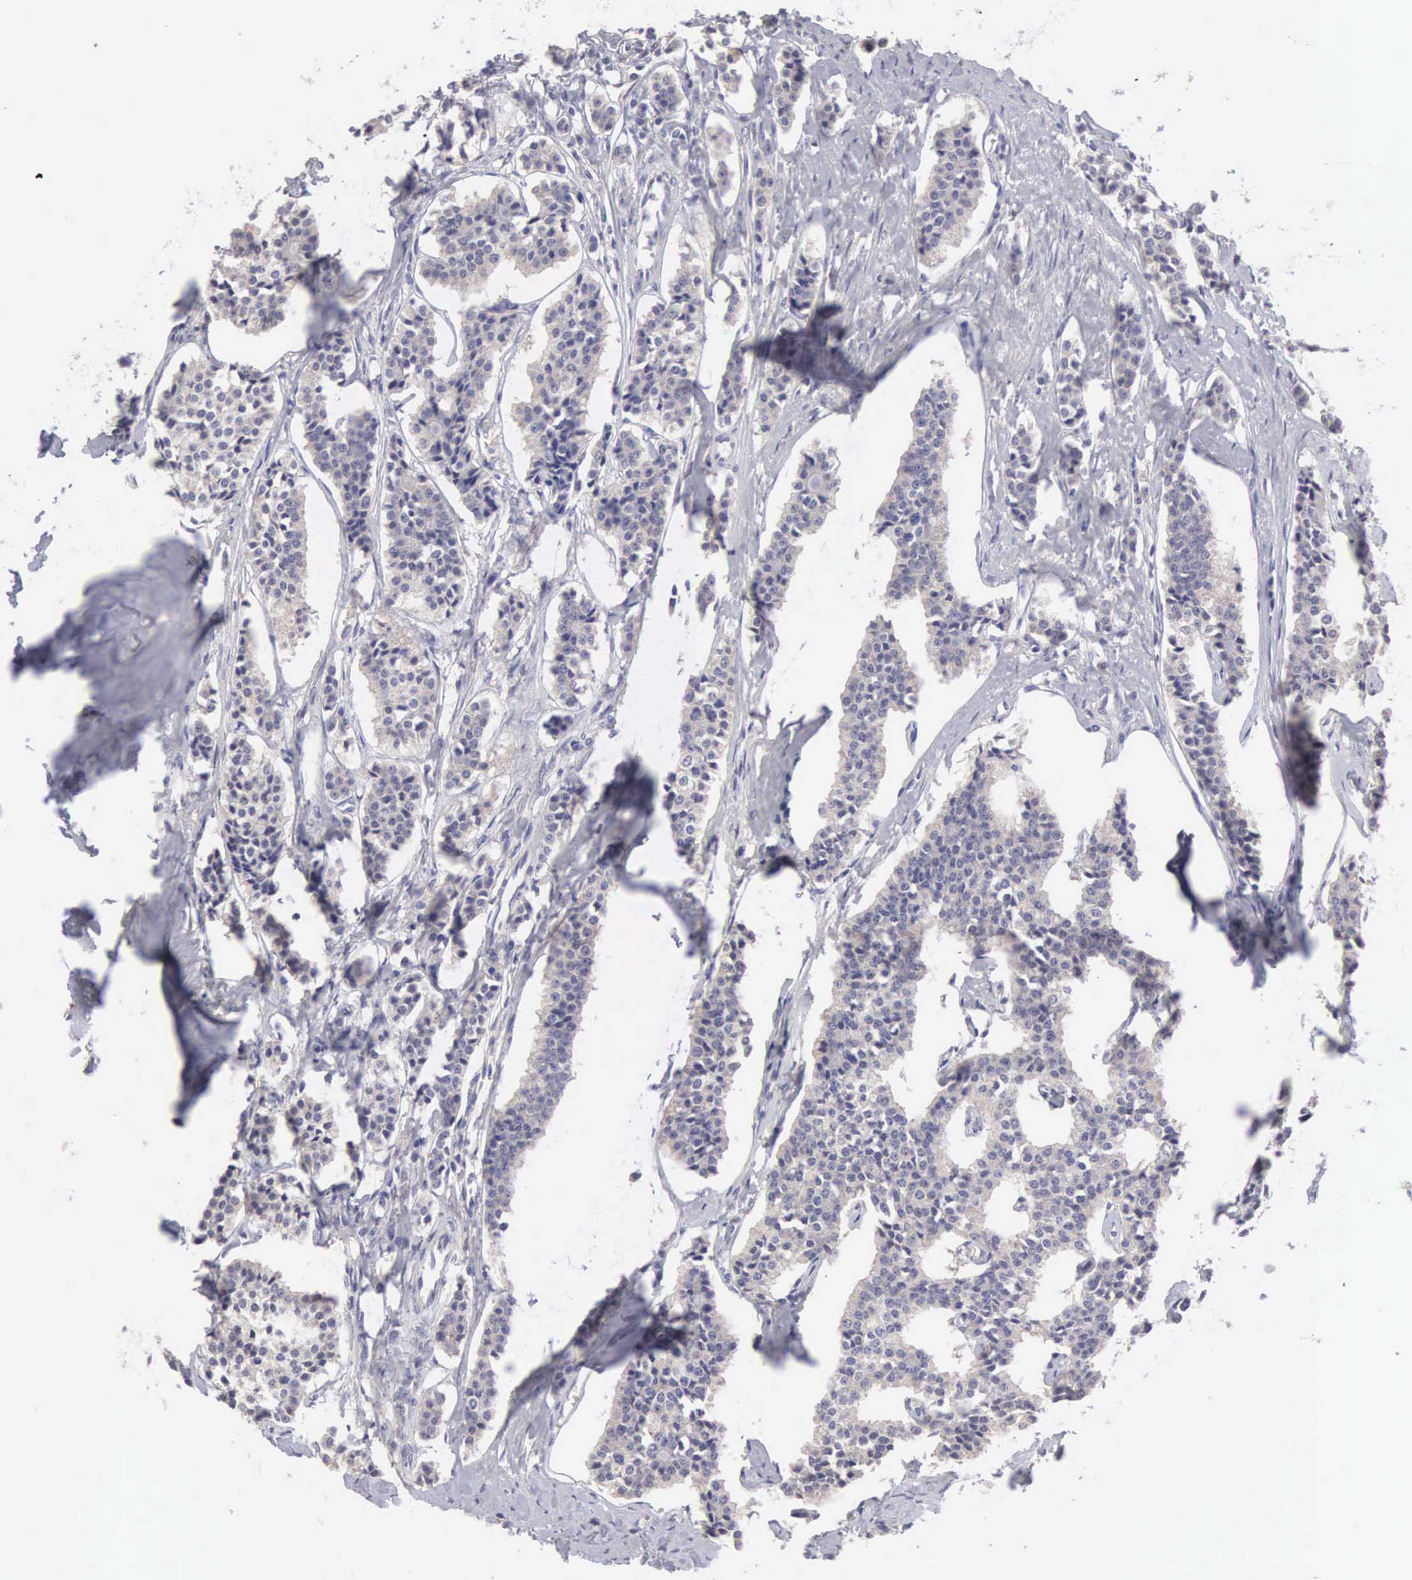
{"staining": {"intensity": "negative", "quantity": "none", "location": "none"}, "tissue": "carcinoid", "cell_type": "Tumor cells", "image_type": "cancer", "snomed": [{"axis": "morphology", "description": "Carcinoid, malignant, NOS"}, {"axis": "topography", "description": "Small intestine"}], "caption": "Immunohistochemical staining of human malignant carcinoid displays no significant expression in tumor cells.", "gene": "SLITRK4", "patient": {"sex": "male", "age": 63}}